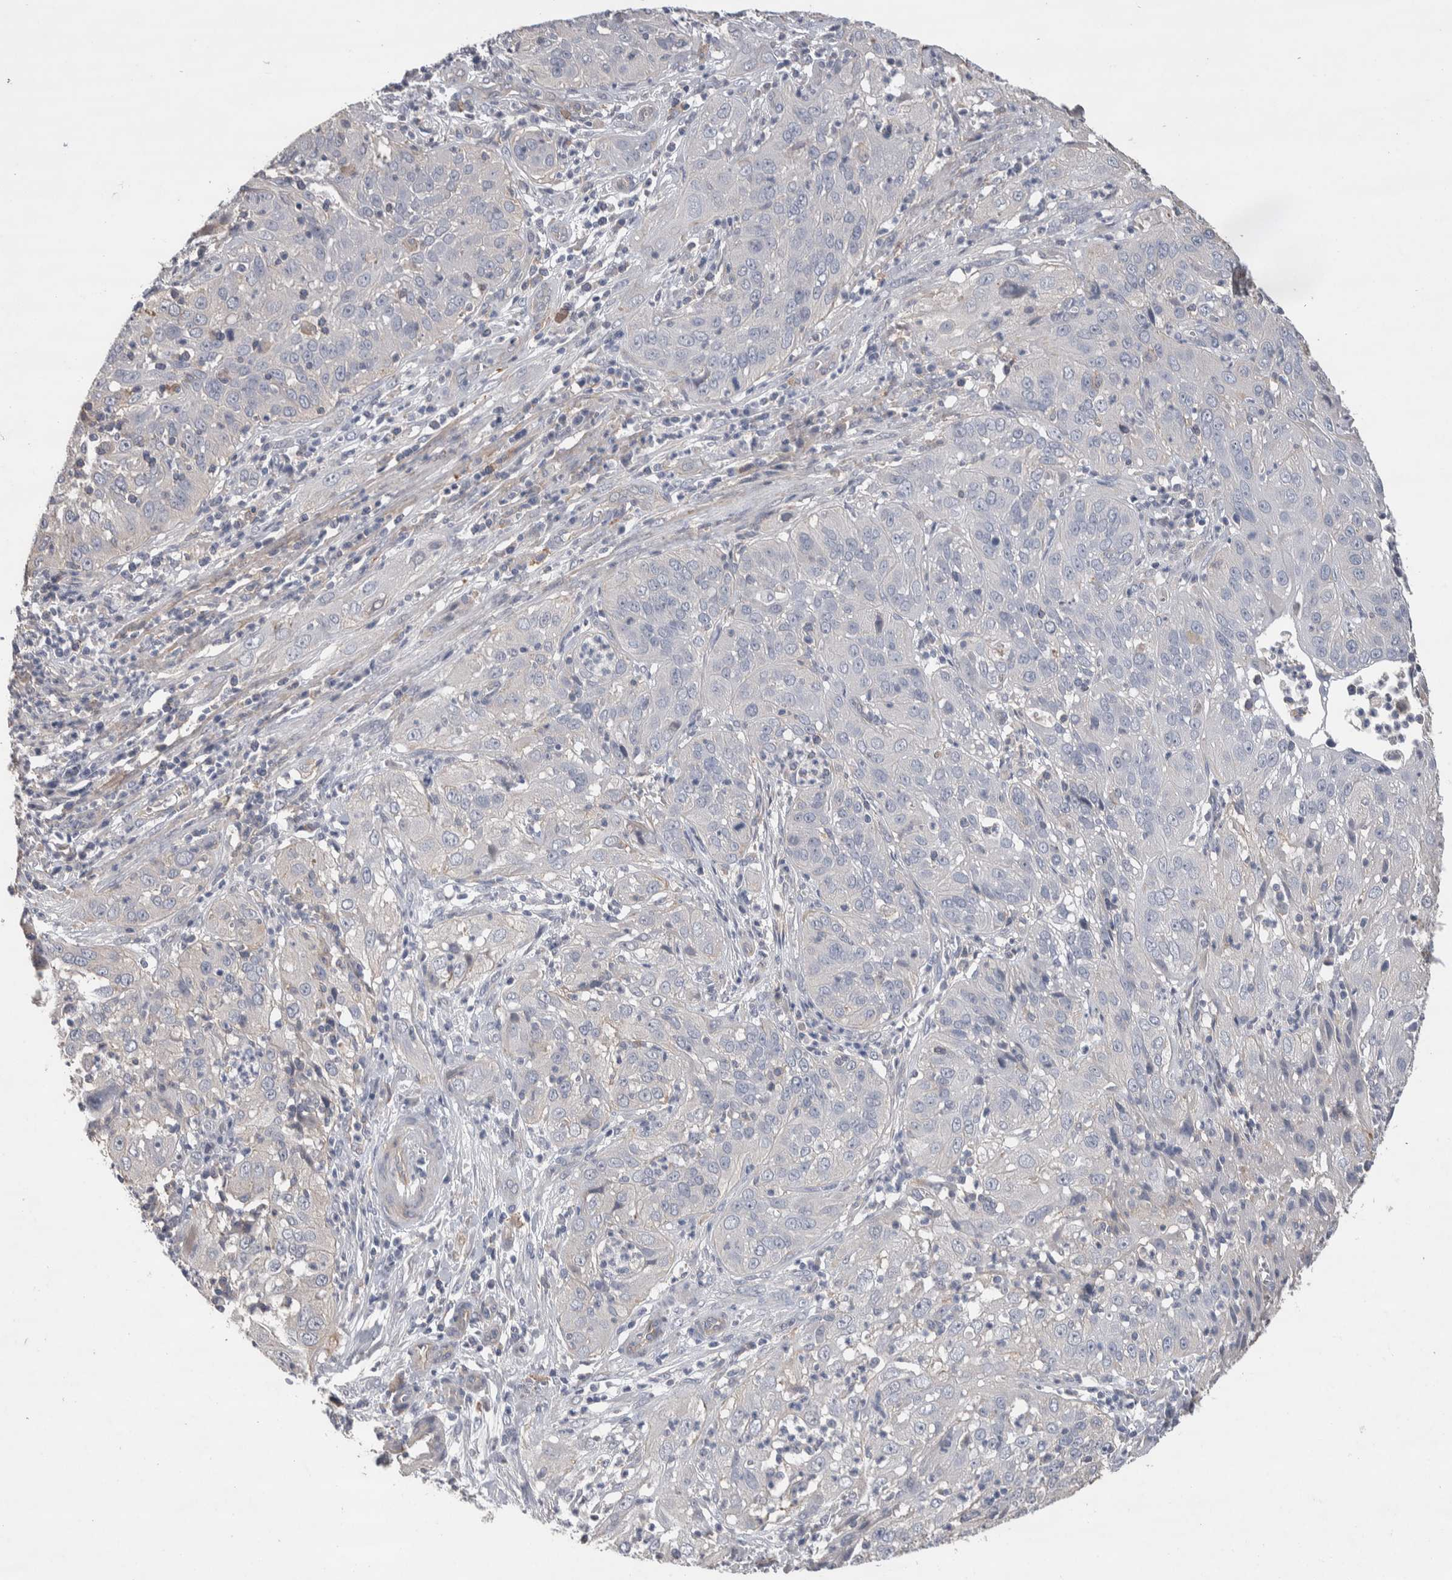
{"staining": {"intensity": "negative", "quantity": "none", "location": "none"}, "tissue": "cervical cancer", "cell_type": "Tumor cells", "image_type": "cancer", "snomed": [{"axis": "morphology", "description": "Squamous cell carcinoma, NOS"}, {"axis": "topography", "description": "Cervix"}], "caption": "A high-resolution micrograph shows immunohistochemistry (IHC) staining of cervical squamous cell carcinoma, which shows no significant expression in tumor cells.", "gene": "GCNA", "patient": {"sex": "female", "age": 32}}